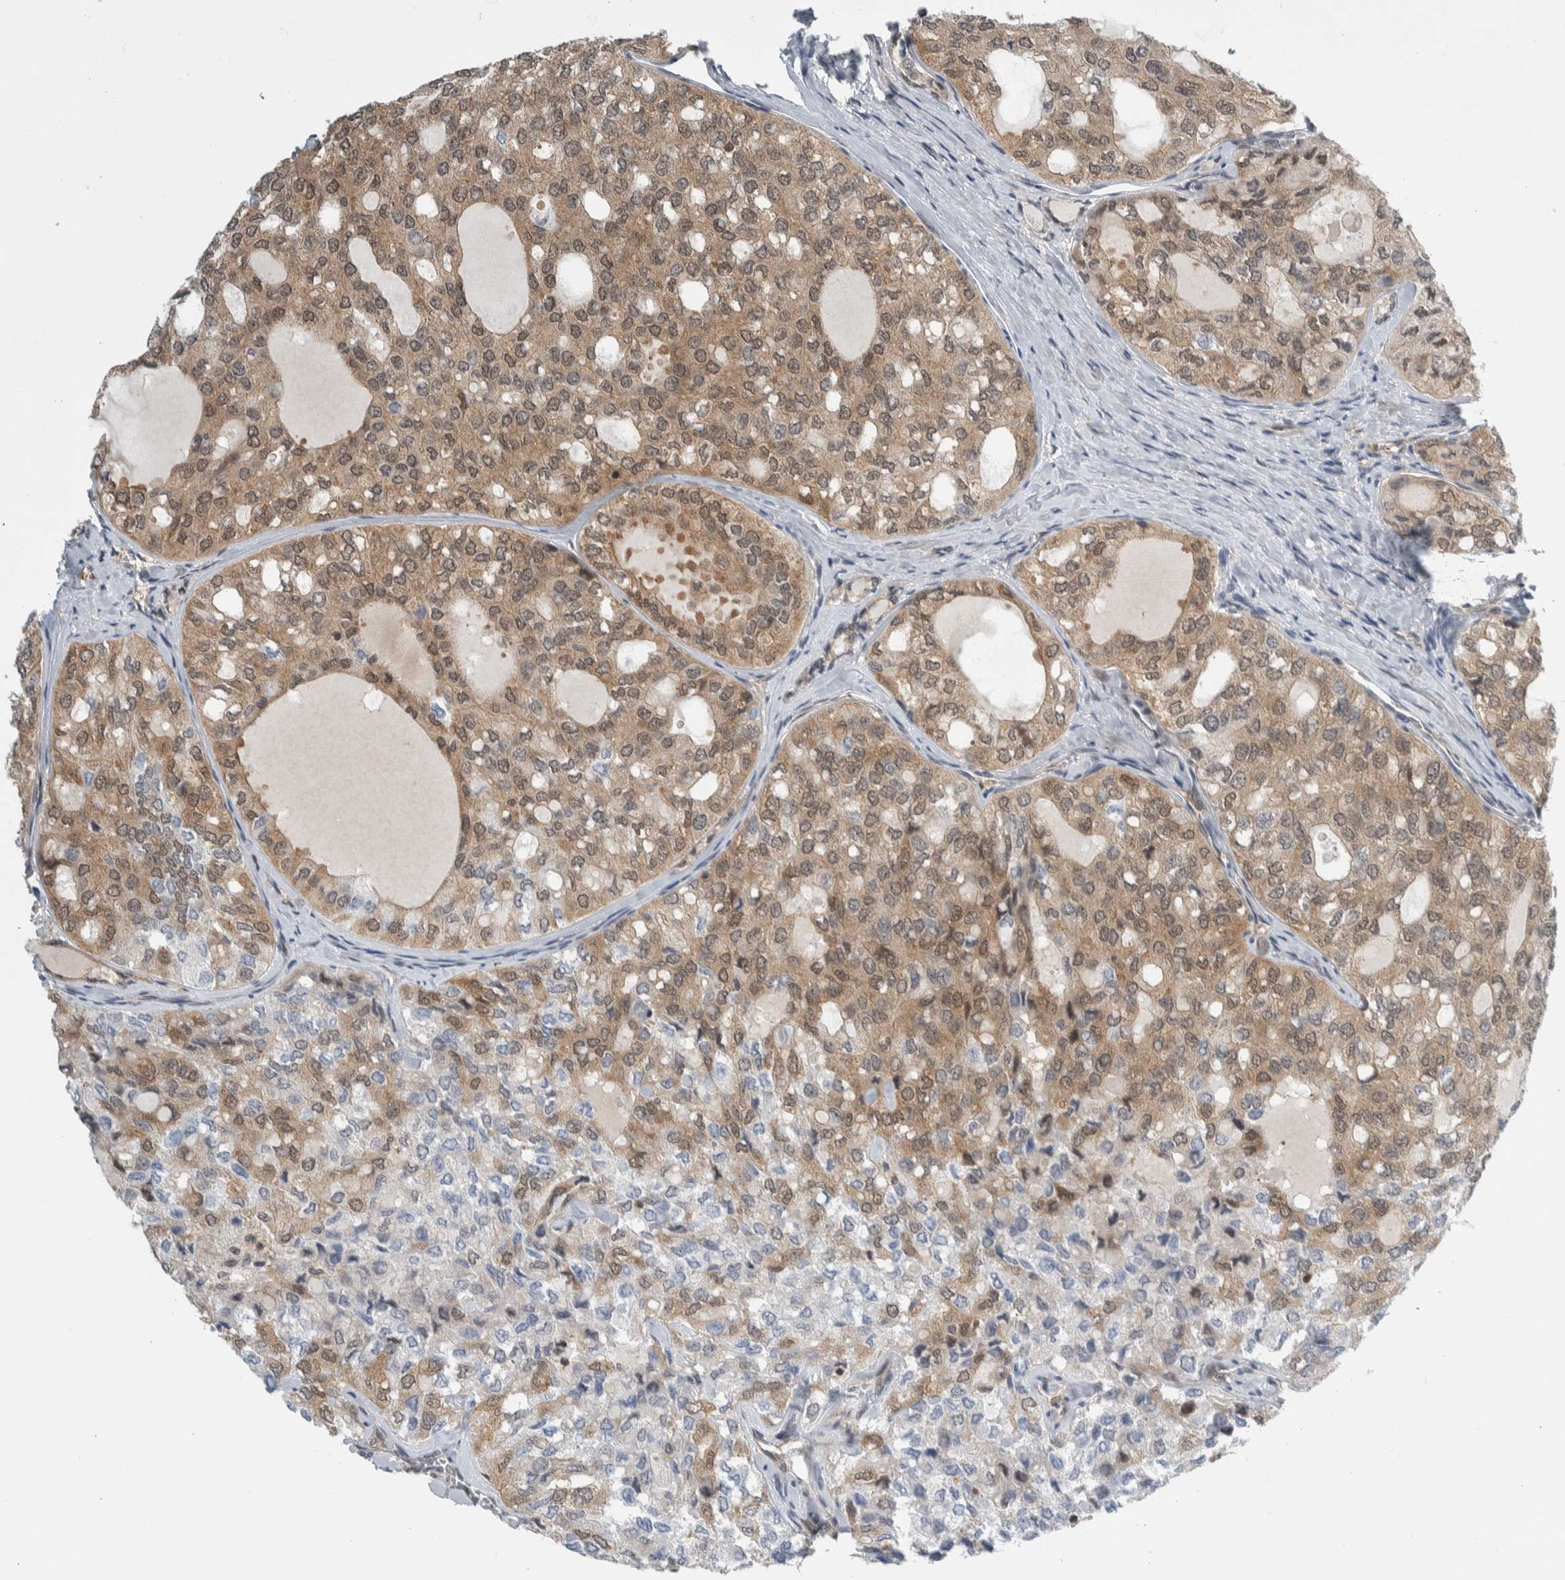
{"staining": {"intensity": "weak", "quantity": "25%-75%", "location": "cytoplasmic/membranous"}, "tissue": "thyroid cancer", "cell_type": "Tumor cells", "image_type": "cancer", "snomed": [{"axis": "morphology", "description": "Follicular adenoma carcinoma, NOS"}, {"axis": "topography", "description": "Thyroid gland"}], "caption": "Immunohistochemical staining of follicular adenoma carcinoma (thyroid) displays low levels of weak cytoplasmic/membranous expression in approximately 25%-75% of tumor cells. The protein of interest is shown in brown color, while the nuclei are stained blue.", "gene": "CCDC43", "patient": {"sex": "male", "age": 75}}